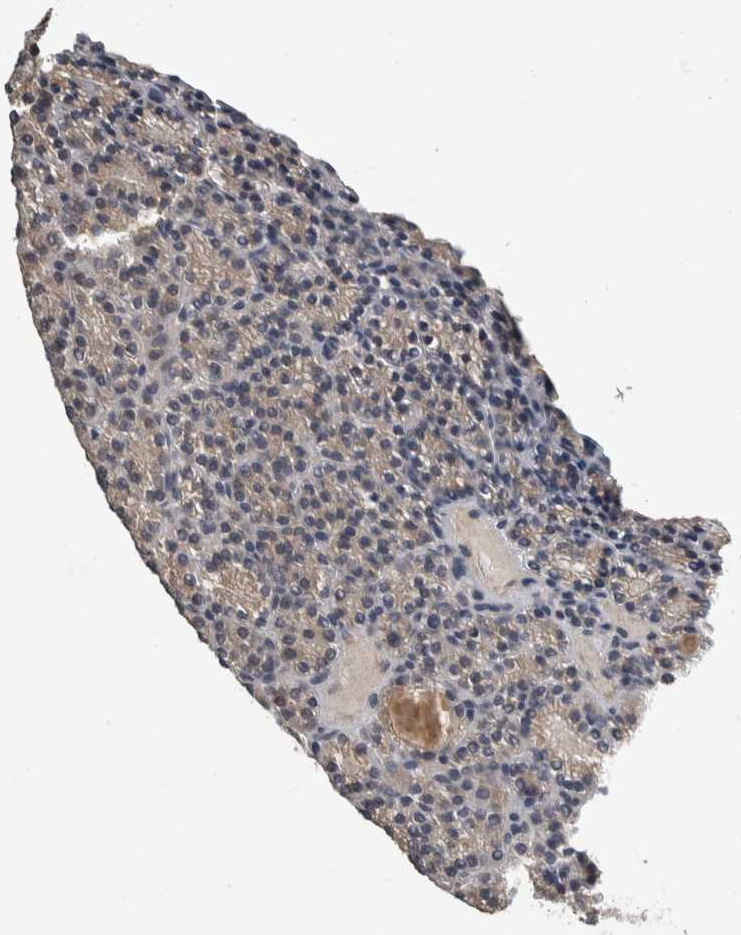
{"staining": {"intensity": "weak", "quantity": "25%-75%", "location": "cytoplasmic/membranous"}, "tissue": "parathyroid gland", "cell_type": "Glandular cells", "image_type": "normal", "snomed": [{"axis": "morphology", "description": "Normal tissue, NOS"}, {"axis": "morphology", "description": "Adenoma, NOS"}, {"axis": "topography", "description": "Parathyroid gland"}], "caption": "A brown stain highlights weak cytoplasmic/membranous positivity of a protein in glandular cells of benign human parathyroid gland. The protein of interest is stained brown, and the nuclei are stained in blue (DAB IHC with brightfield microscopy, high magnification).", "gene": "EIF3H", "patient": {"sex": "female", "age": 64}}